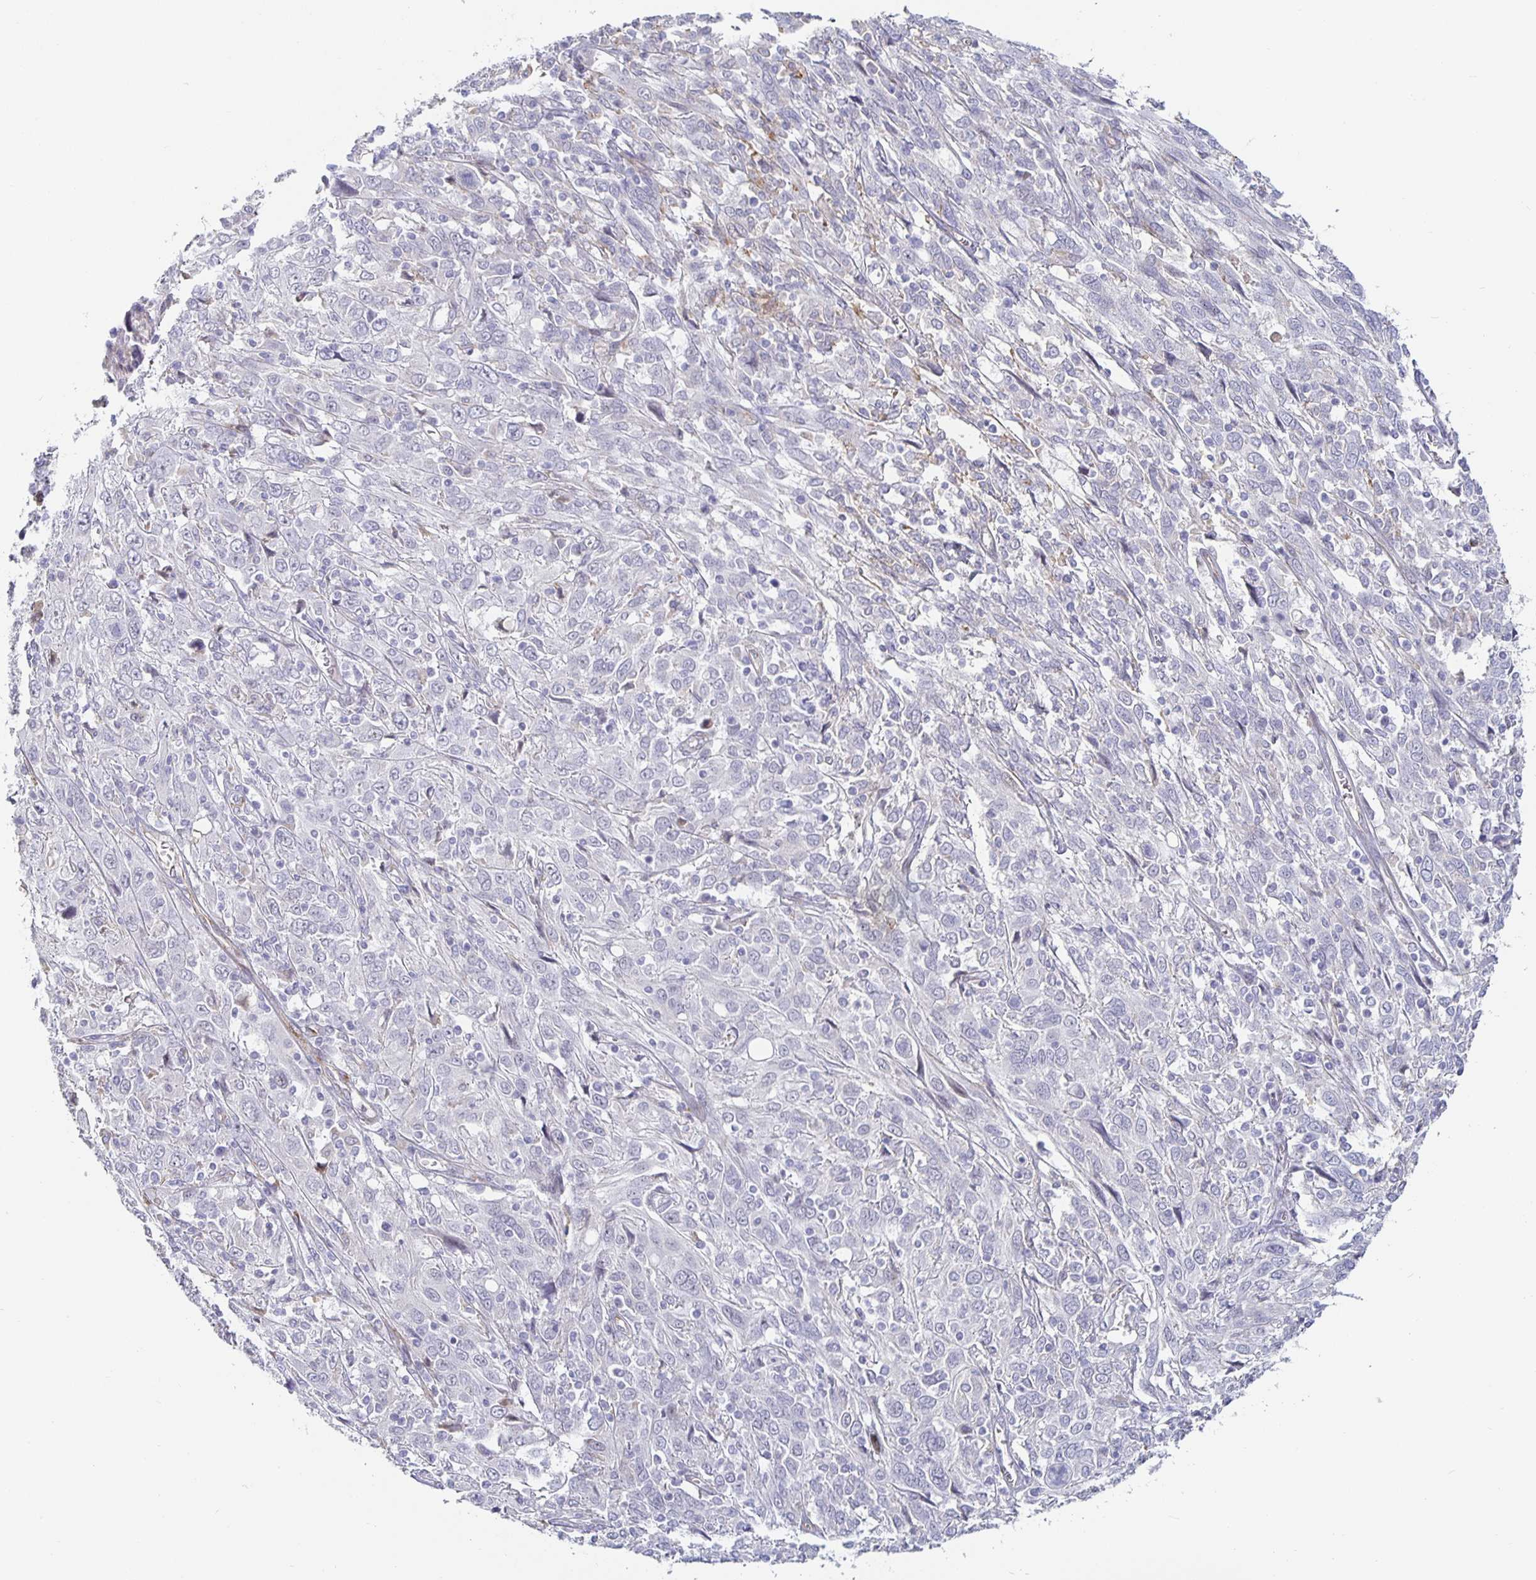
{"staining": {"intensity": "negative", "quantity": "none", "location": "none"}, "tissue": "cervical cancer", "cell_type": "Tumor cells", "image_type": "cancer", "snomed": [{"axis": "morphology", "description": "Squamous cell carcinoma, NOS"}, {"axis": "topography", "description": "Cervix"}], "caption": "High magnification brightfield microscopy of squamous cell carcinoma (cervical) stained with DAB (3,3'-diaminobenzidine) (brown) and counterstained with hematoxylin (blue): tumor cells show no significant expression.", "gene": "S100G", "patient": {"sex": "female", "age": 46}}